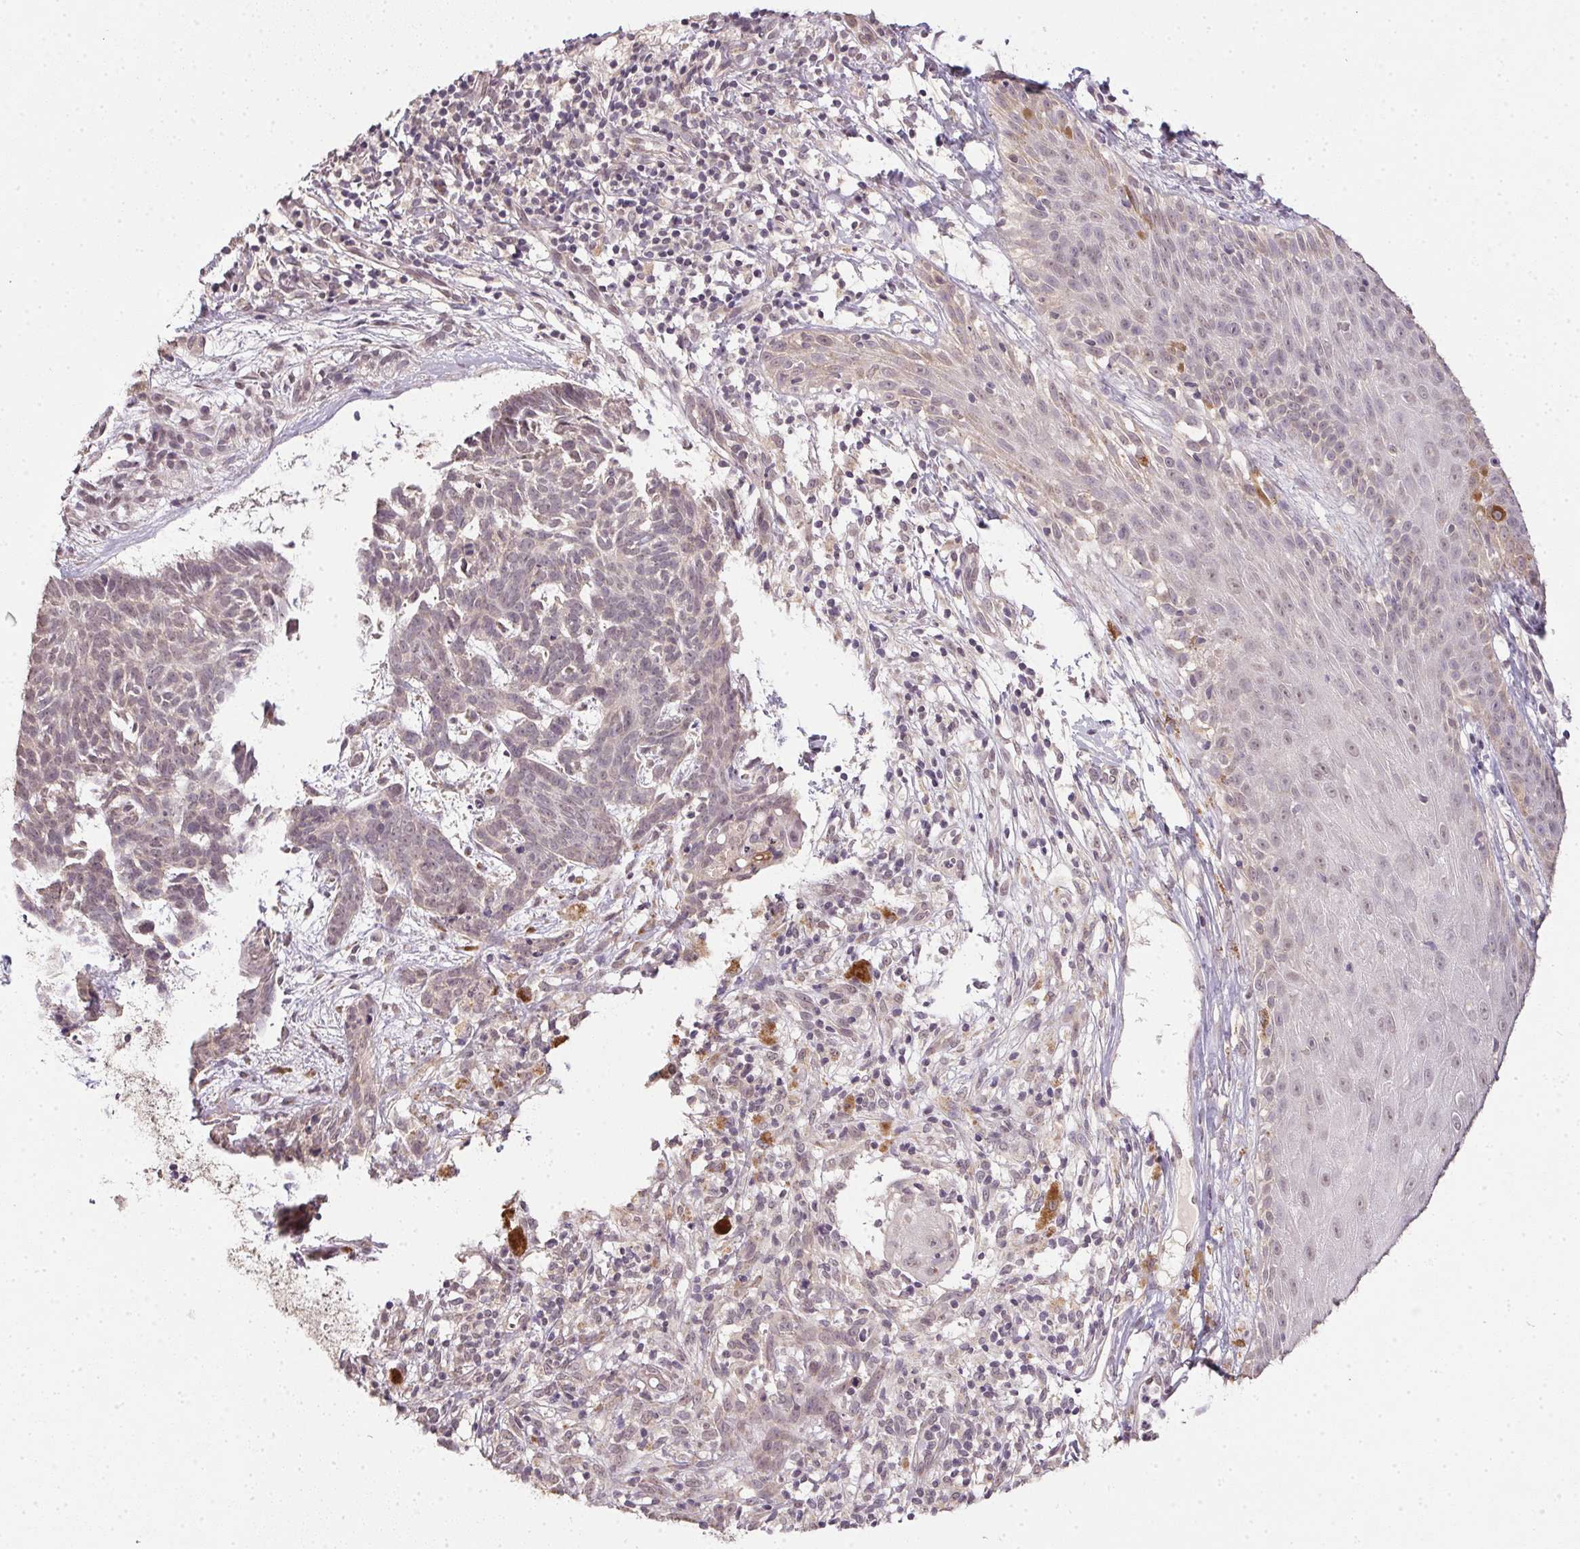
{"staining": {"intensity": "weak", "quantity": "<25%", "location": "cytoplasmic/membranous,nuclear"}, "tissue": "skin cancer", "cell_type": "Tumor cells", "image_type": "cancer", "snomed": [{"axis": "morphology", "description": "Basal cell carcinoma"}, {"axis": "topography", "description": "Skin"}], "caption": "Tumor cells are negative for protein expression in human skin cancer.", "gene": "PPP4R4", "patient": {"sex": "female", "age": 78}}